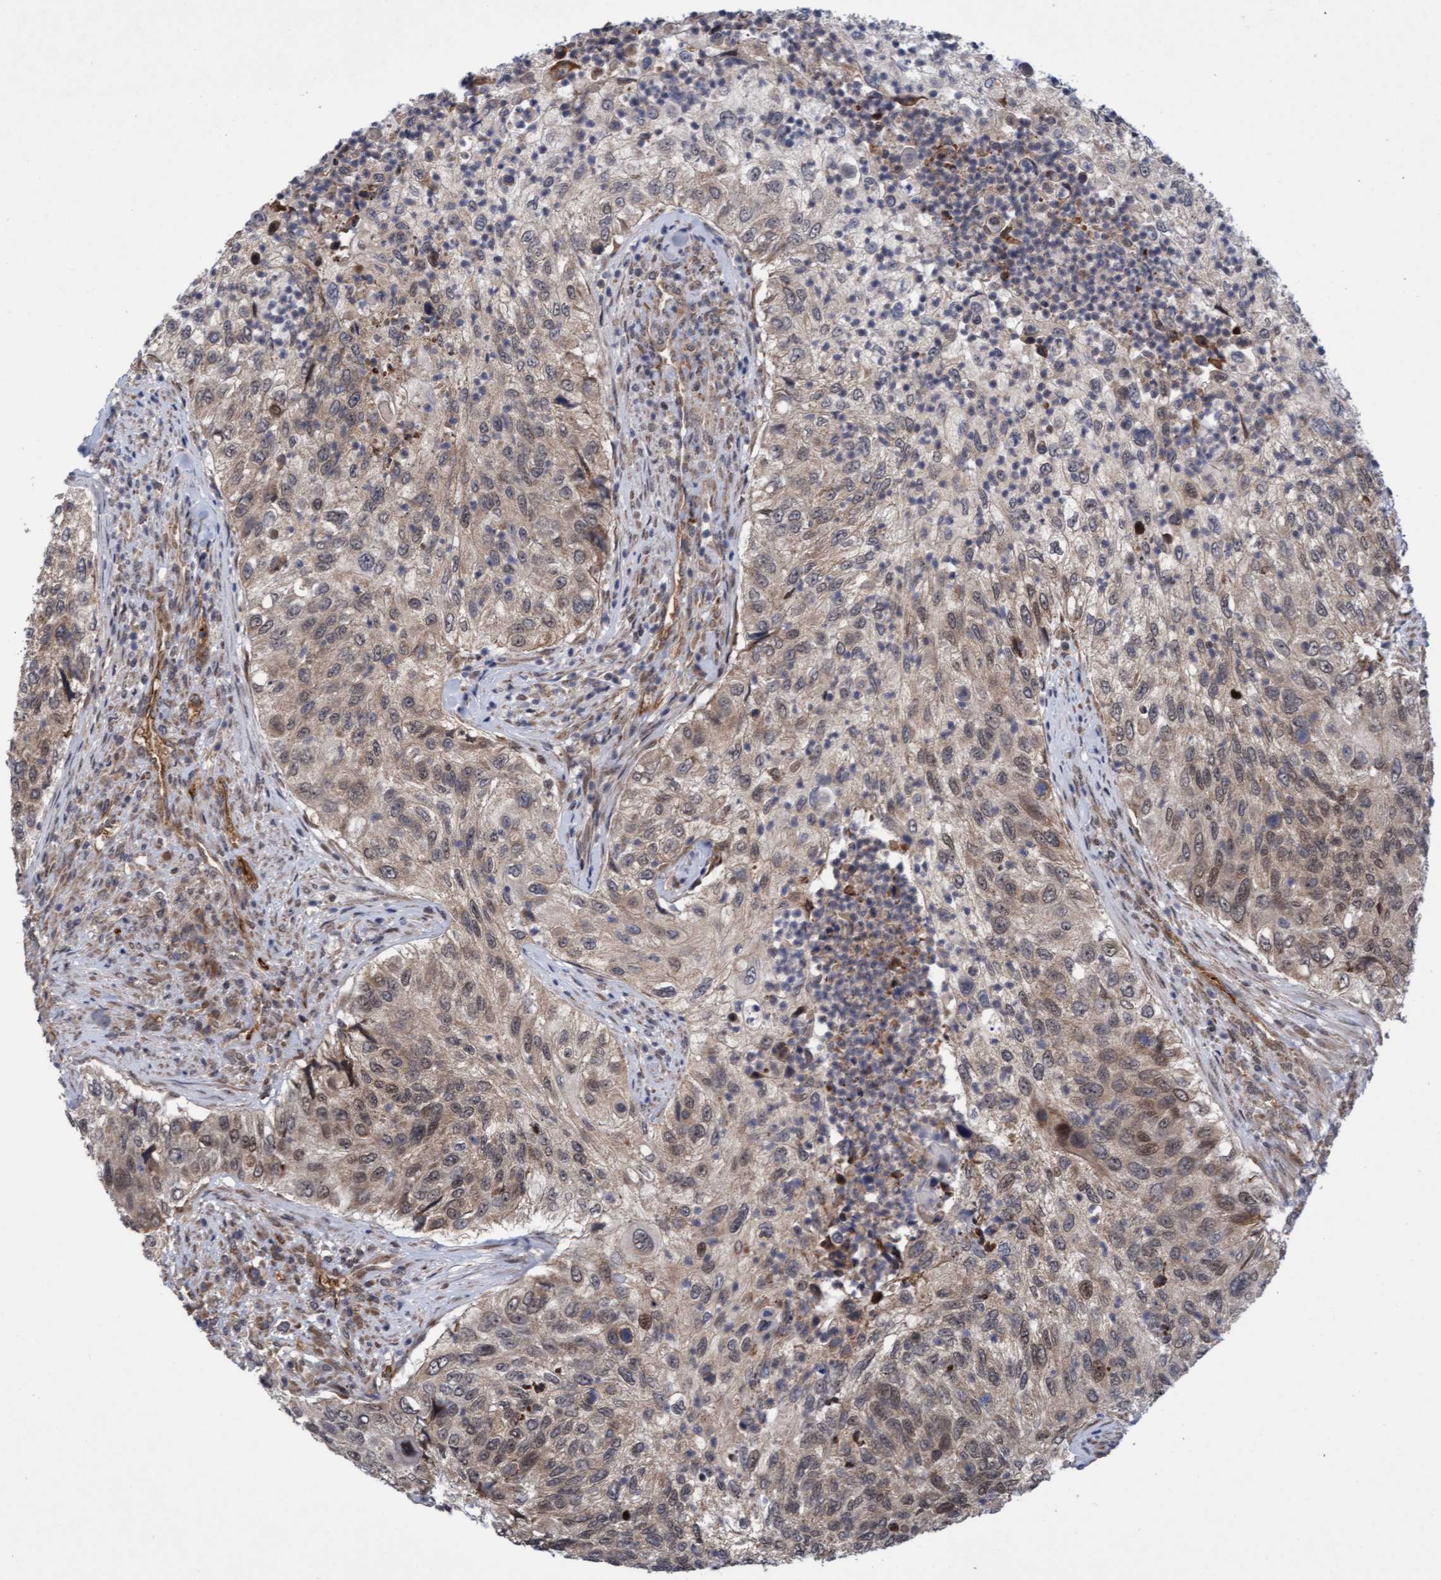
{"staining": {"intensity": "weak", "quantity": "25%-75%", "location": "cytoplasmic/membranous"}, "tissue": "urothelial cancer", "cell_type": "Tumor cells", "image_type": "cancer", "snomed": [{"axis": "morphology", "description": "Urothelial carcinoma, High grade"}, {"axis": "topography", "description": "Urinary bladder"}], "caption": "Weak cytoplasmic/membranous expression for a protein is appreciated in about 25%-75% of tumor cells of urothelial cancer using immunohistochemistry.", "gene": "TANC2", "patient": {"sex": "female", "age": 60}}